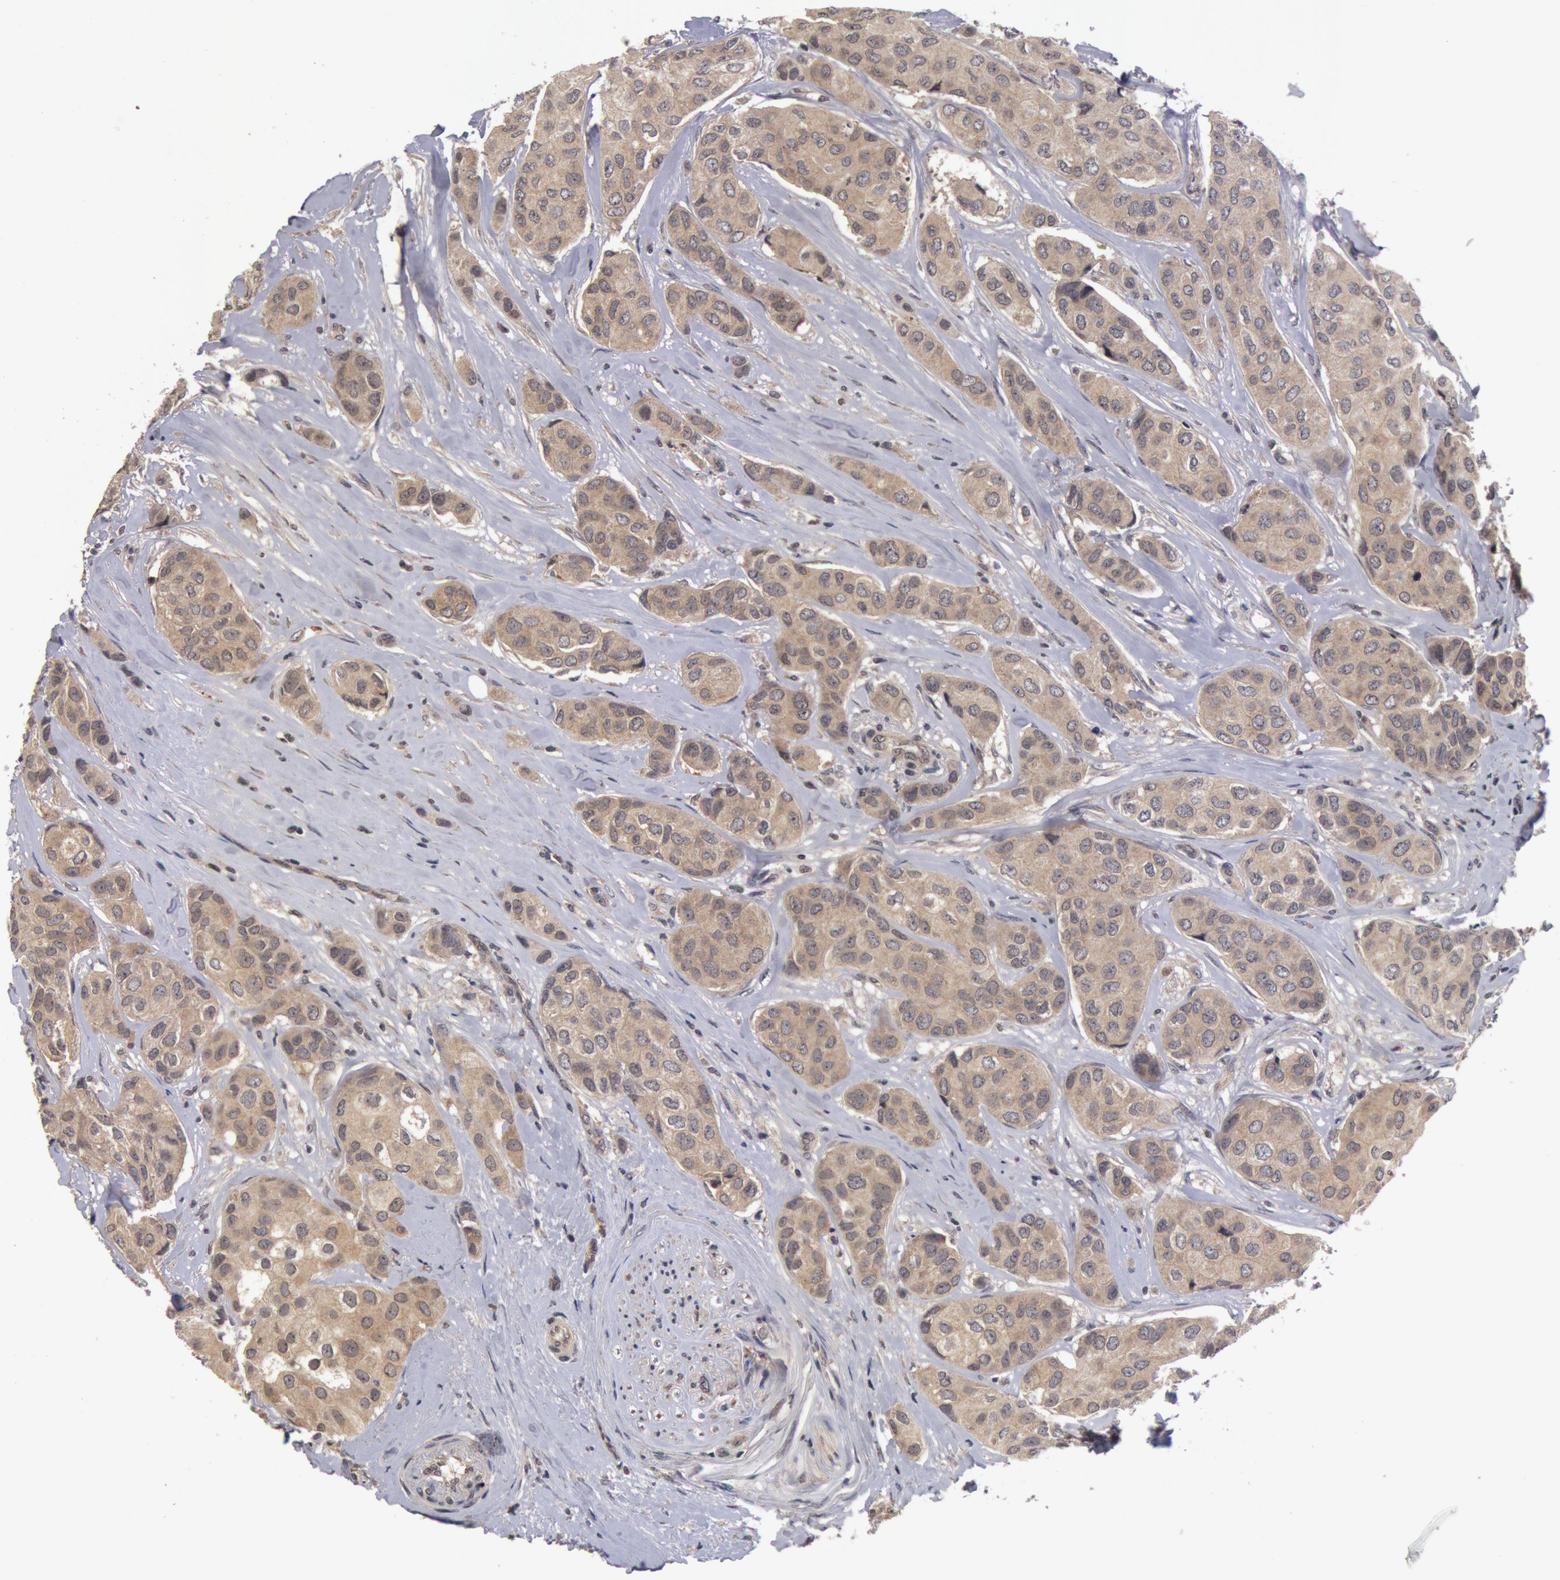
{"staining": {"intensity": "weak", "quantity": ">75%", "location": "cytoplasmic/membranous"}, "tissue": "breast cancer", "cell_type": "Tumor cells", "image_type": "cancer", "snomed": [{"axis": "morphology", "description": "Duct carcinoma"}, {"axis": "topography", "description": "Breast"}], "caption": "A low amount of weak cytoplasmic/membranous expression is present in approximately >75% of tumor cells in breast intraductal carcinoma tissue.", "gene": "BCHE", "patient": {"sex": "female", "age": 68}}